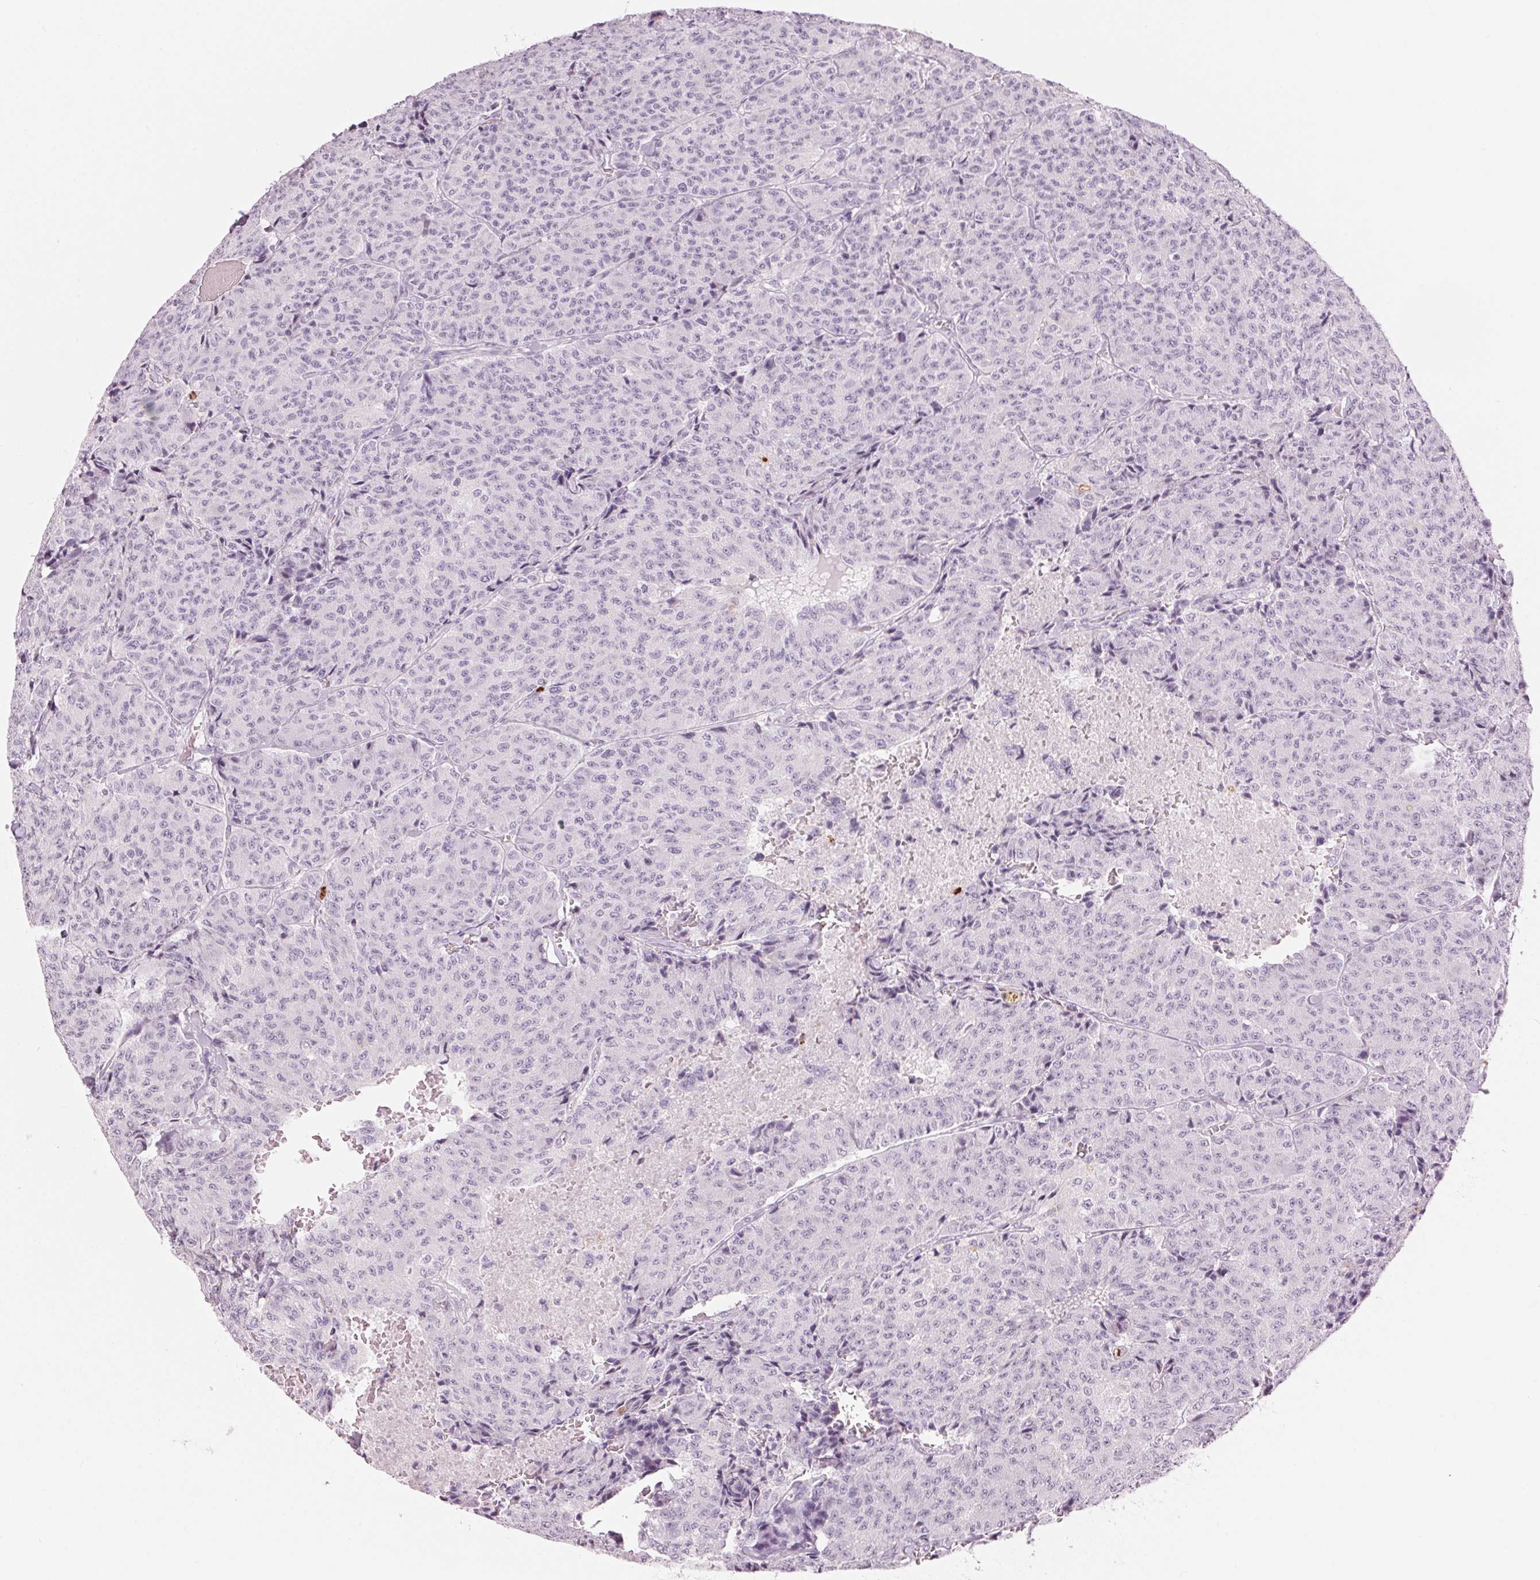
{"staining": {"intensity": "negative", "quantity": "none", "location": "none"}, "tissue": "carcinoid", "cell_type": "Tumor cells", "image_type": "cancer", "snomed": [{"axis": "morphology", "description": "Carcinoid, malignant, NOS"}, {"axis": "topography", "description": "Lung"}], "caption": "Carcinoid was stained to show a protein in brown. There is no significant positivity in tumor cells. (DAB immunohistochemistry (IHC) visualized using brightfield microscopy, high magnification).", "gene": "KLK7", "patient": {"sex": "male", "age": 71}}